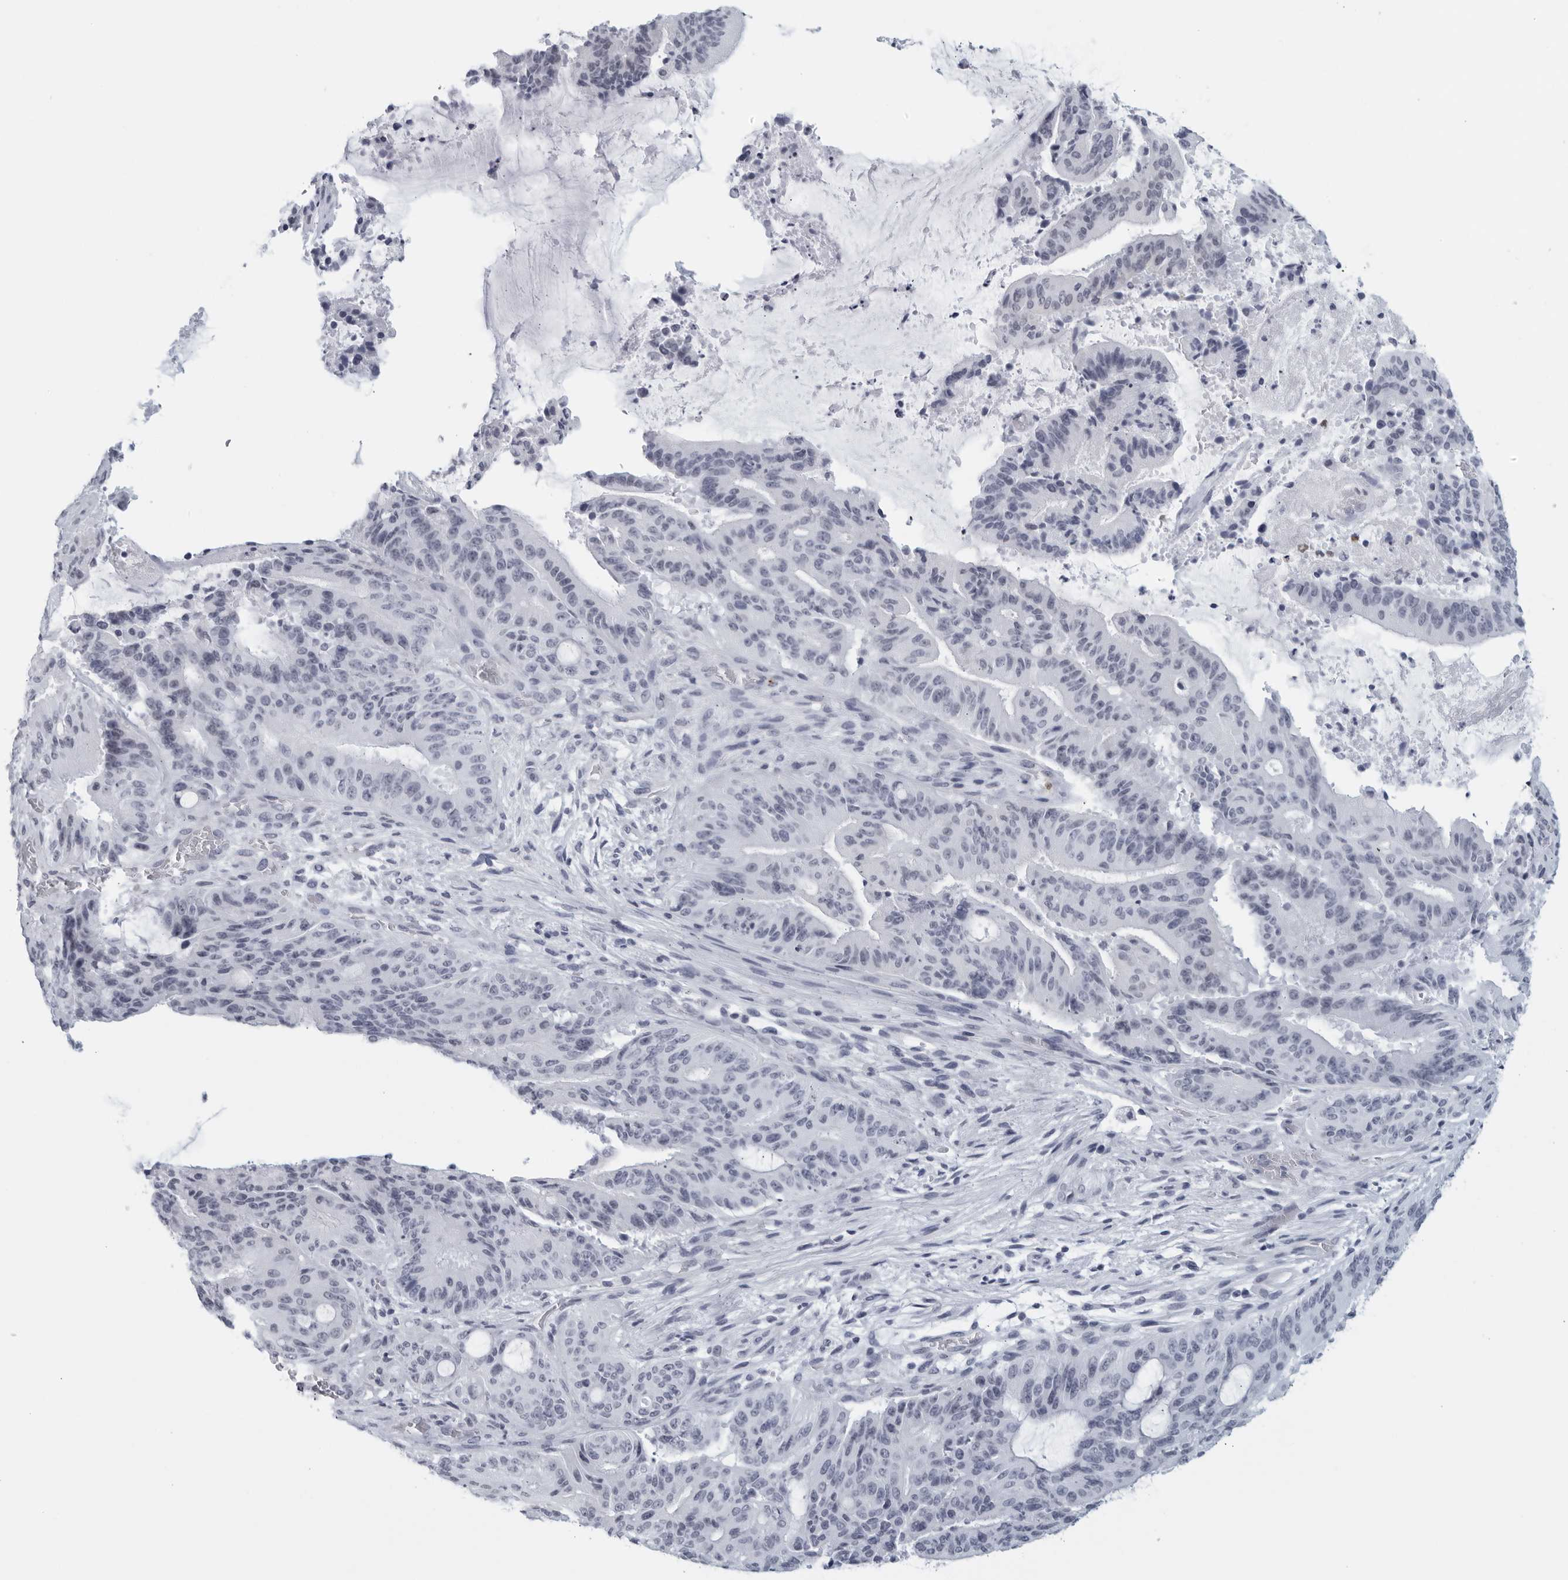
{"staining": {"intensity": "negative", "quantity": "none", "location": "none"}, "tissue": "liver cancer", "cell_type": "Tumor cells", "image_type": "cancer", "snomed": [{"axis": "morphology", "description": "Normal tissue, NOS"}, {"axis": "morphology", "description": "Cholangiocarcinoma"}, {"axis": "topography", "description": "Liver"}, {"axis": "topography", "description": "Peripheral nerve tissue"}], "caption": "Tumor cells are negative for brown protein staining in liver cancer.", "gene": "KLK7", "patient": {"sex": "female", "age": 73}}